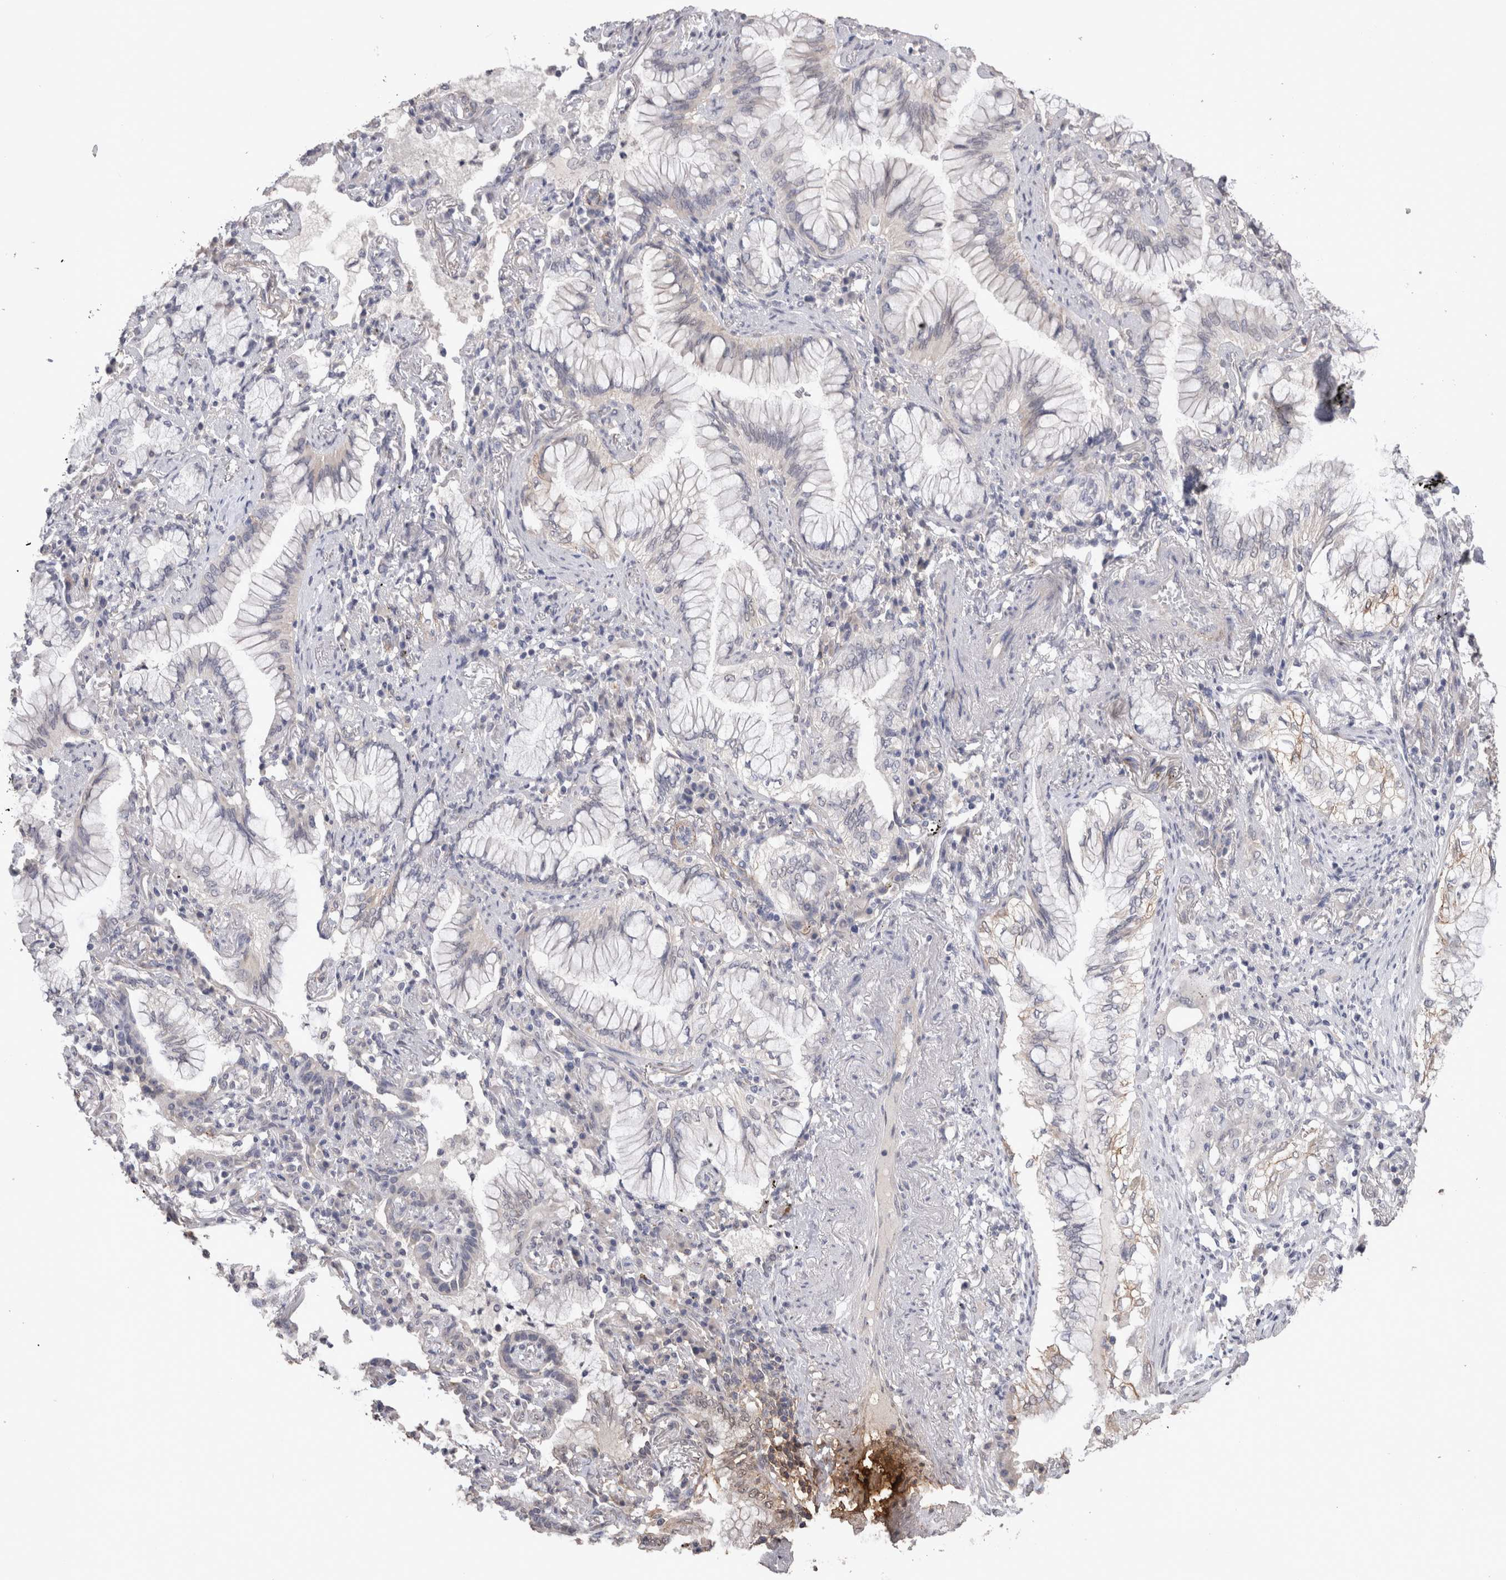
{"staining": {"intensity": "moderate", "quantity": "<25%", "location": "cytoplasmic/membranous"}, "tissue": "lung cancer", "cell_type": "Tumor cells", "image_type": "cancer", "snomed": [{"axis": "morphology", "description": "Adenocarcinoma, NOS"}, {"axis": "topography", "description": "Lung"}], "caption": "Tumor cells display moderate cytoplasmic/membranous expression in approximately <25% of cells in lung cancer.", "gene": "CDH6", "patient": {"sex": "female", "age": 70}}